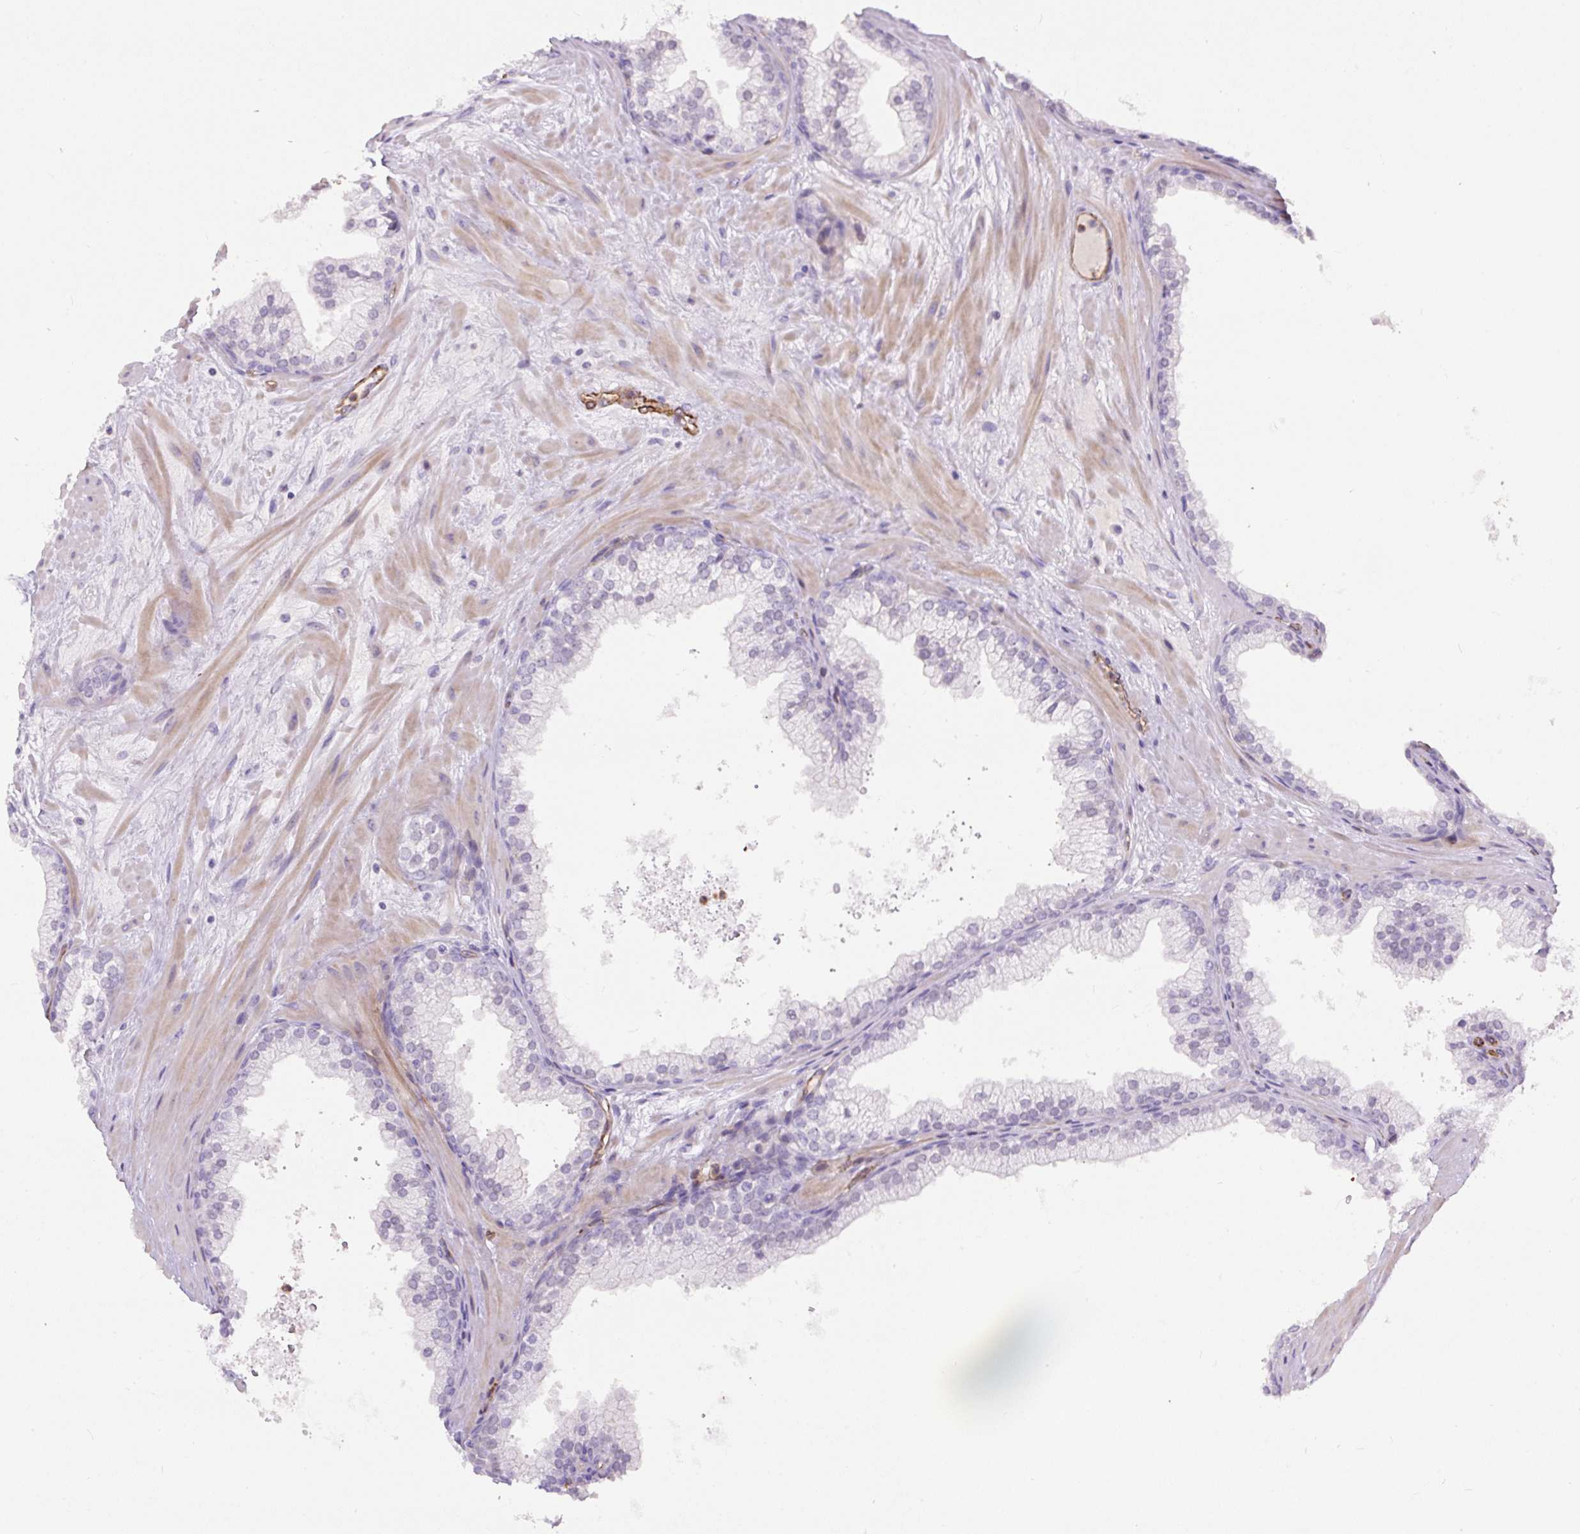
{"staining": {"intensity": "negative", "quantity": "none", "location": "none"}, "tissue": "prostate", "cell_type": "Glandular cells", "image_type": "normal", "snomed": [{"axis": "morphology", "description": "Normal tissue, NOS"}, {"axis": "topography", "description": "Prostate"}, {"axis": "topography", "description": "Peripheral nerve tissue"}], "caption": "Immunohistochemical staining of benign human prostate displays no significant positivity in glandular cells.", "gene": "B3GALT5", "patient": {"sex": "male", "age": 61}}